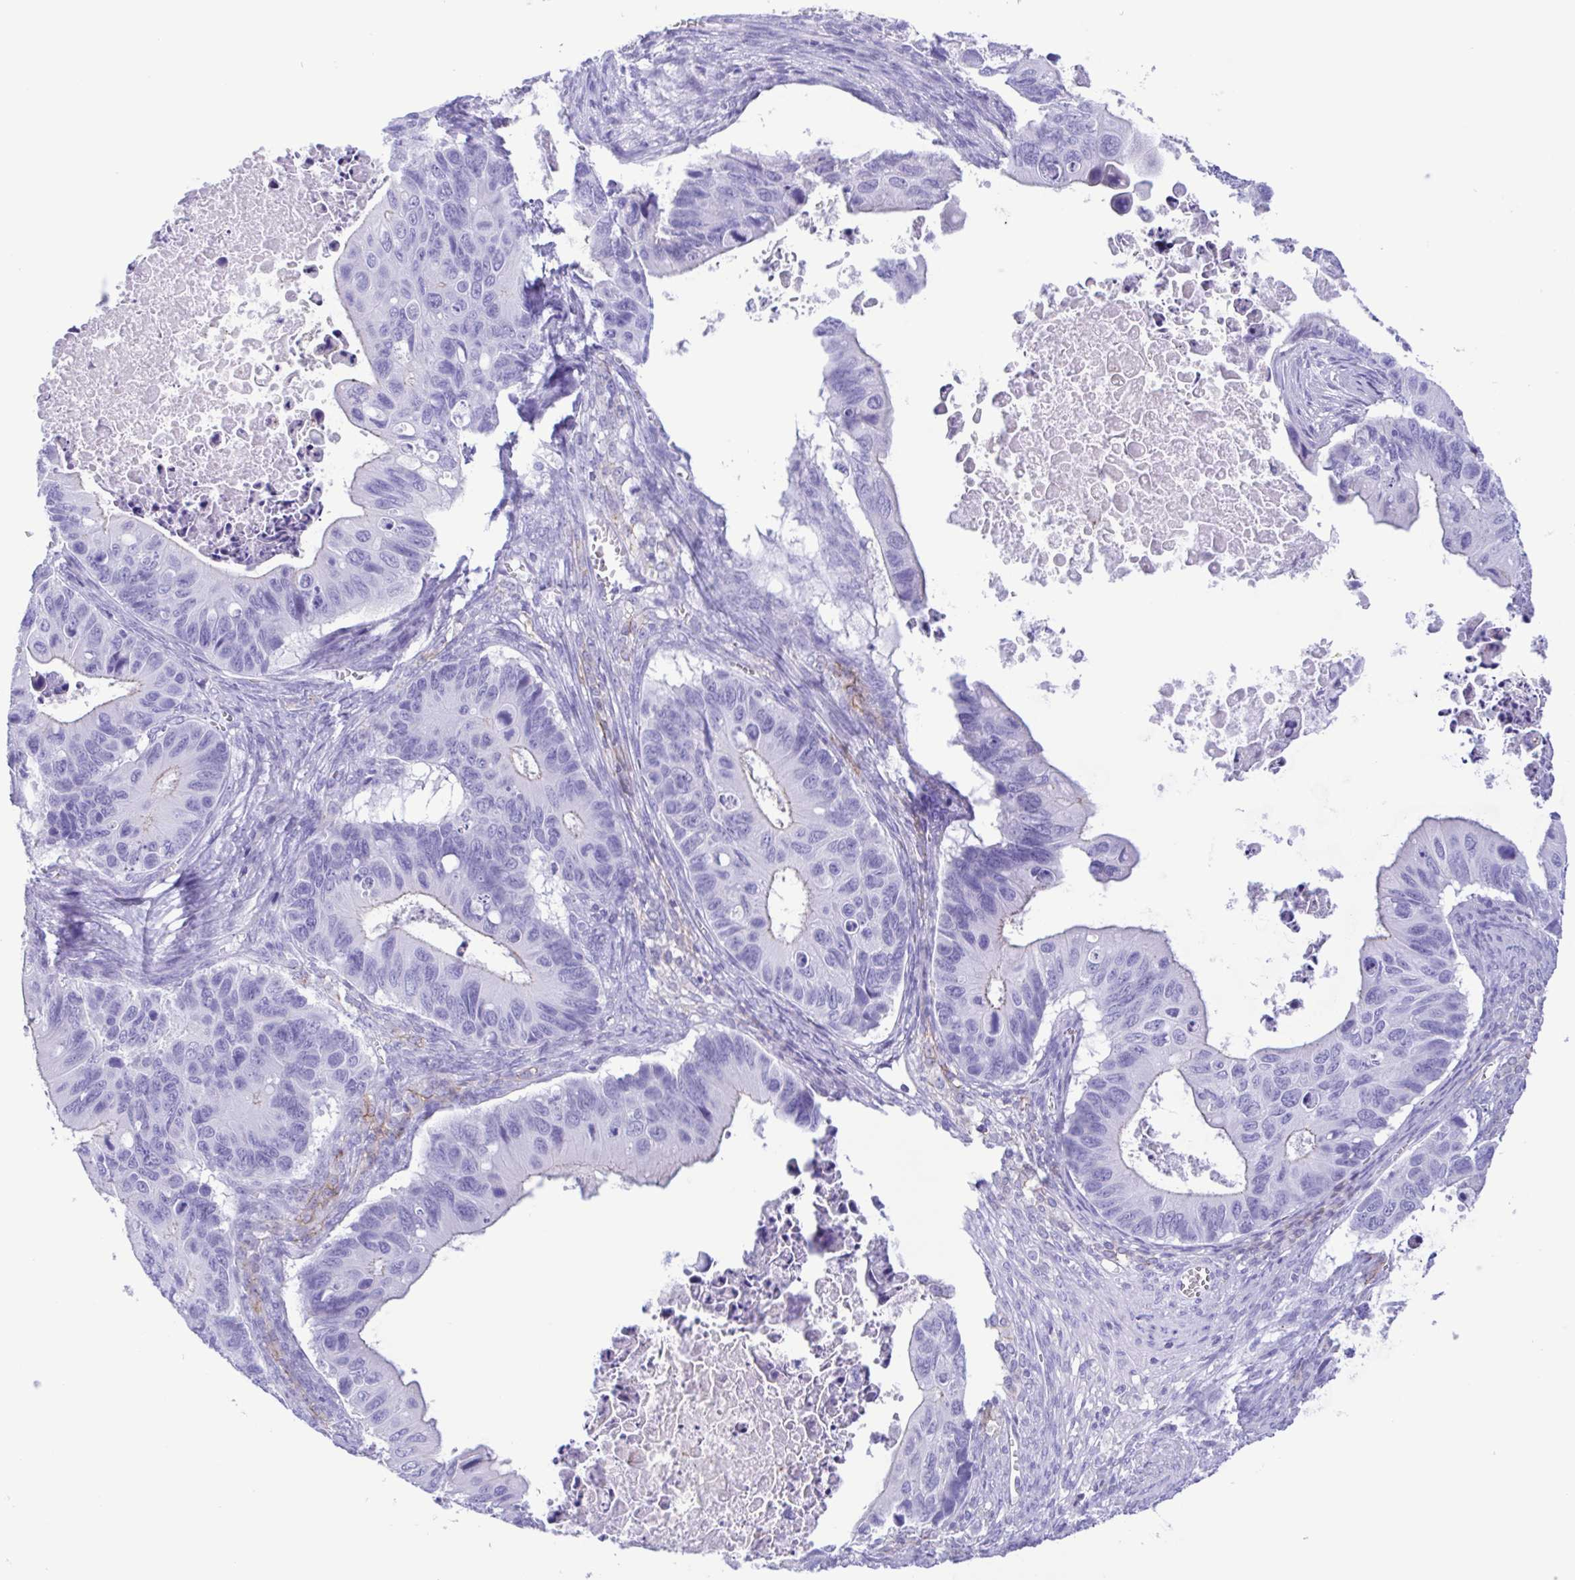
{"staining": {"intensity": "negative", "quantity": "none", "location": "none"}, "tissue": "ovarian cancer", "cell_type": "Tumor cells", "image_type": "cancer", "snomed": [{"axis": "morphology", "description": "Cystadenocarcinoma, mucinous, NOS"}, {"axis": "topography", "description": "Ovary"}], "caption": "Ovarian mucinous cystadenocarcinoma was stained to show a protein in brown. There is no significant staining in tumor cells.", "gene": "TSPY2", "patient": {"sex": "female", "age": 64}}